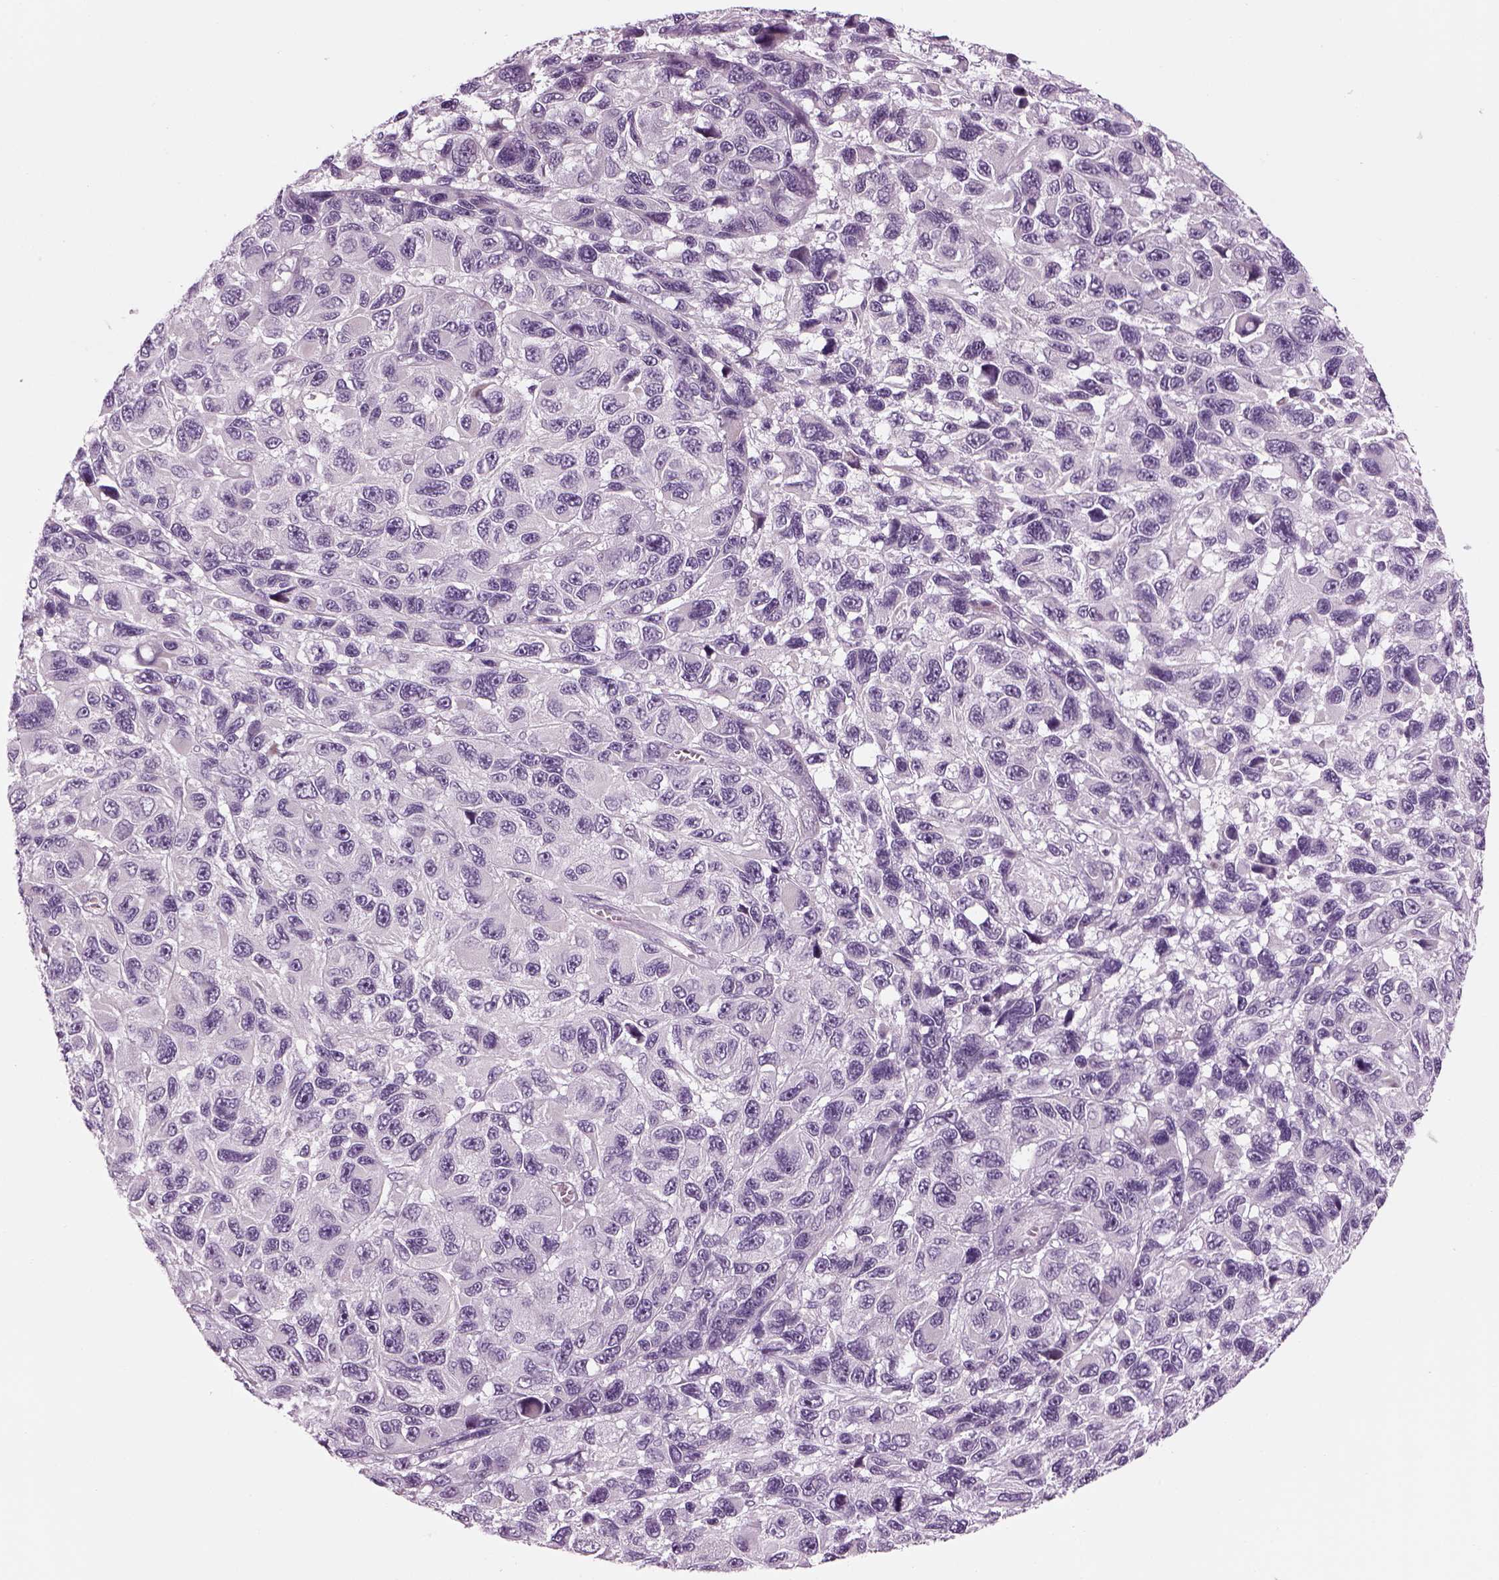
{"staining": {"intensity": "negative", "quantity": "none", "location": "none"}, "tissue": "melanoma", "cell_type": "Tumor cells", "image_type": "cancer", "snomed": [{"axis": "morphology", "description": "Malignant melanoma, NOS"}, {"axis": "topography", "description": "Skin"}], "caption": "Immunohistochemical staining of human malignant melanoma shows no significant staining in tumor cells.", "gene": "LRRIQ3", "patient": {"sex": "male", "age": 53}}